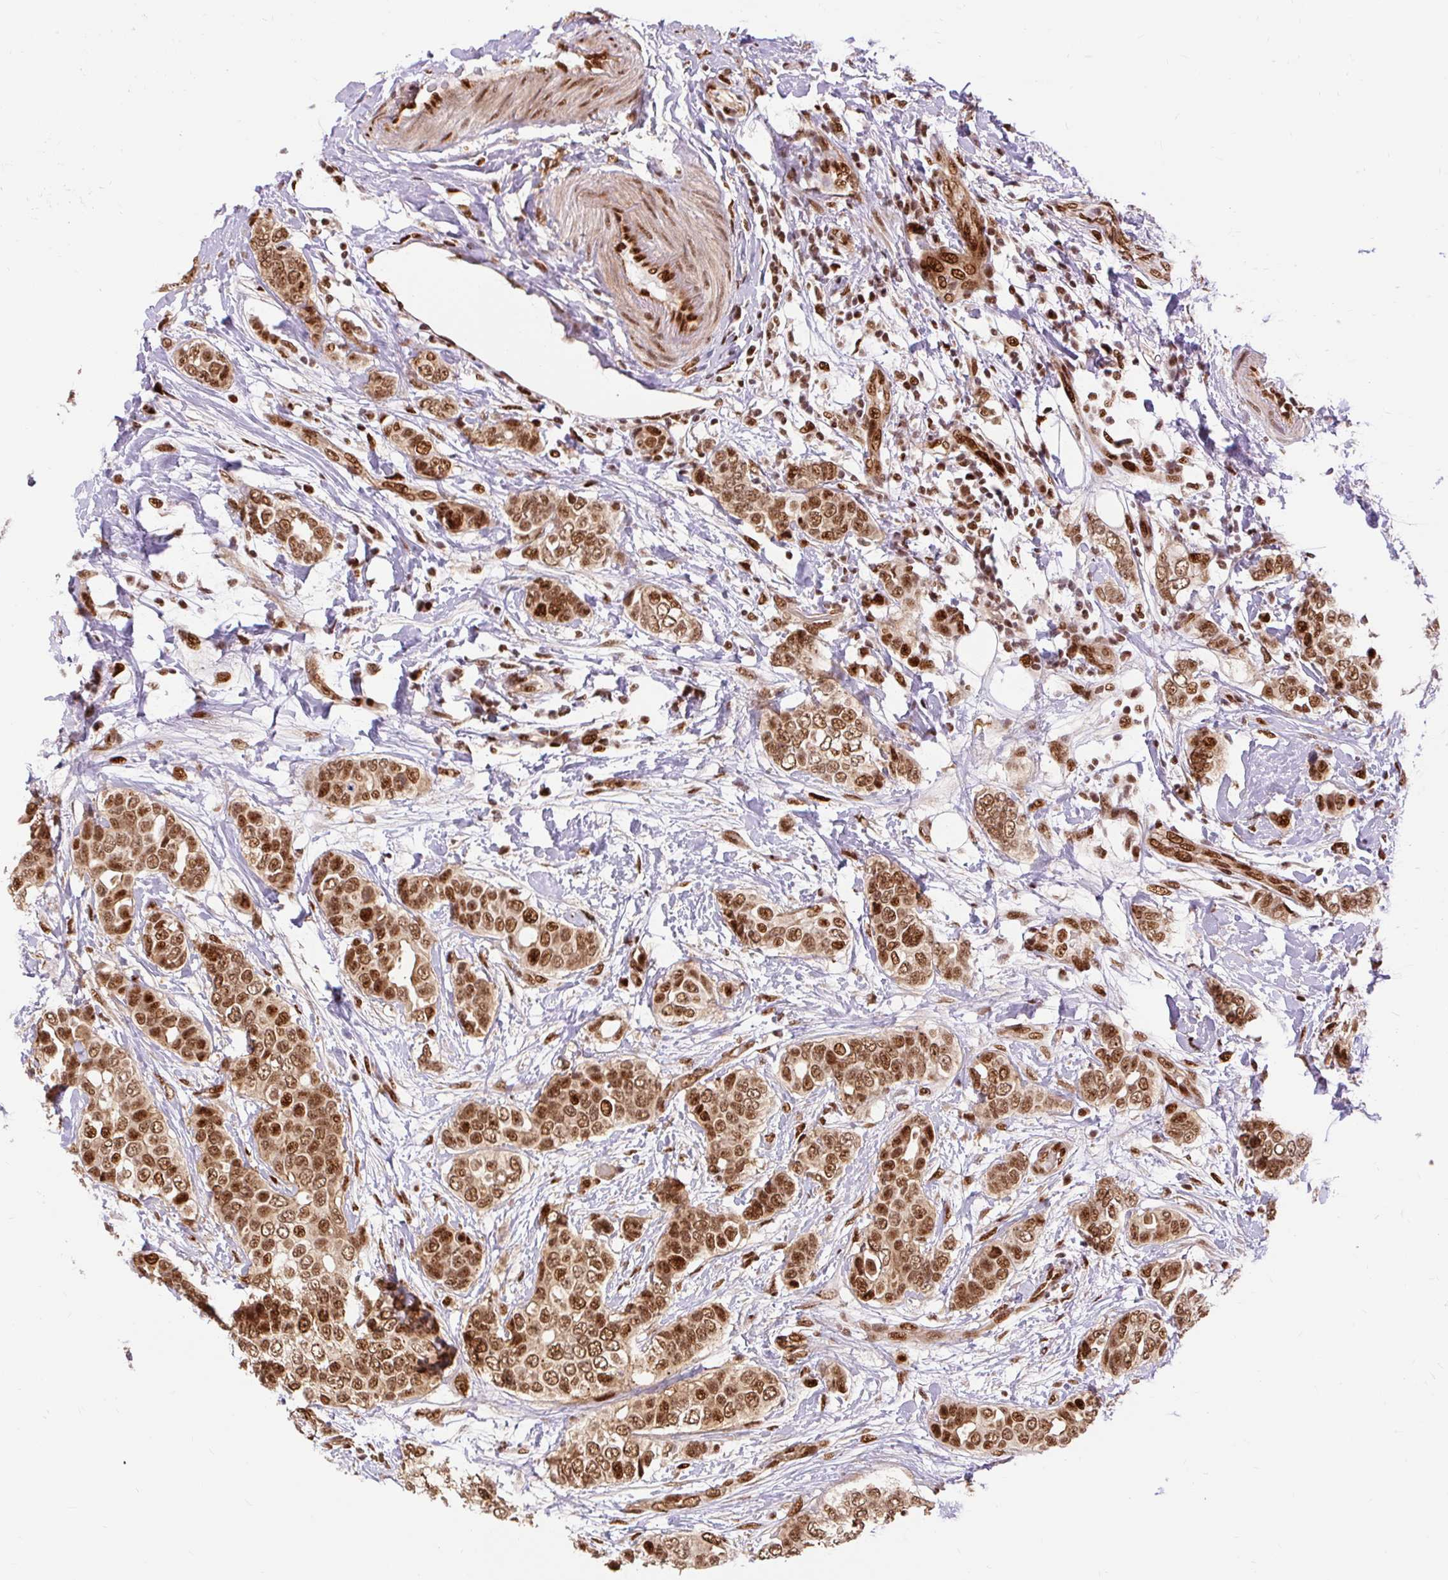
{"staining": {"intensity": "moderate", "quantity": ">75%", "location": "nuclear"}, "tissue": "breast cancer", "cell_type": "Tumor cells", "image_type": "cancer", "snomed": [{"axis": "morphology", "description": "Lobular carcinoma"}, {"axis": "topography", "description": "Breast"}], "caption": "Immunohistochemical staining of human breast lobular carcinoma reveals medium levels of moderate nuclear positivity in about >75% of tumor cells.", "gene": "MECOM", "patient": {"sex": "female", "age": 51}}